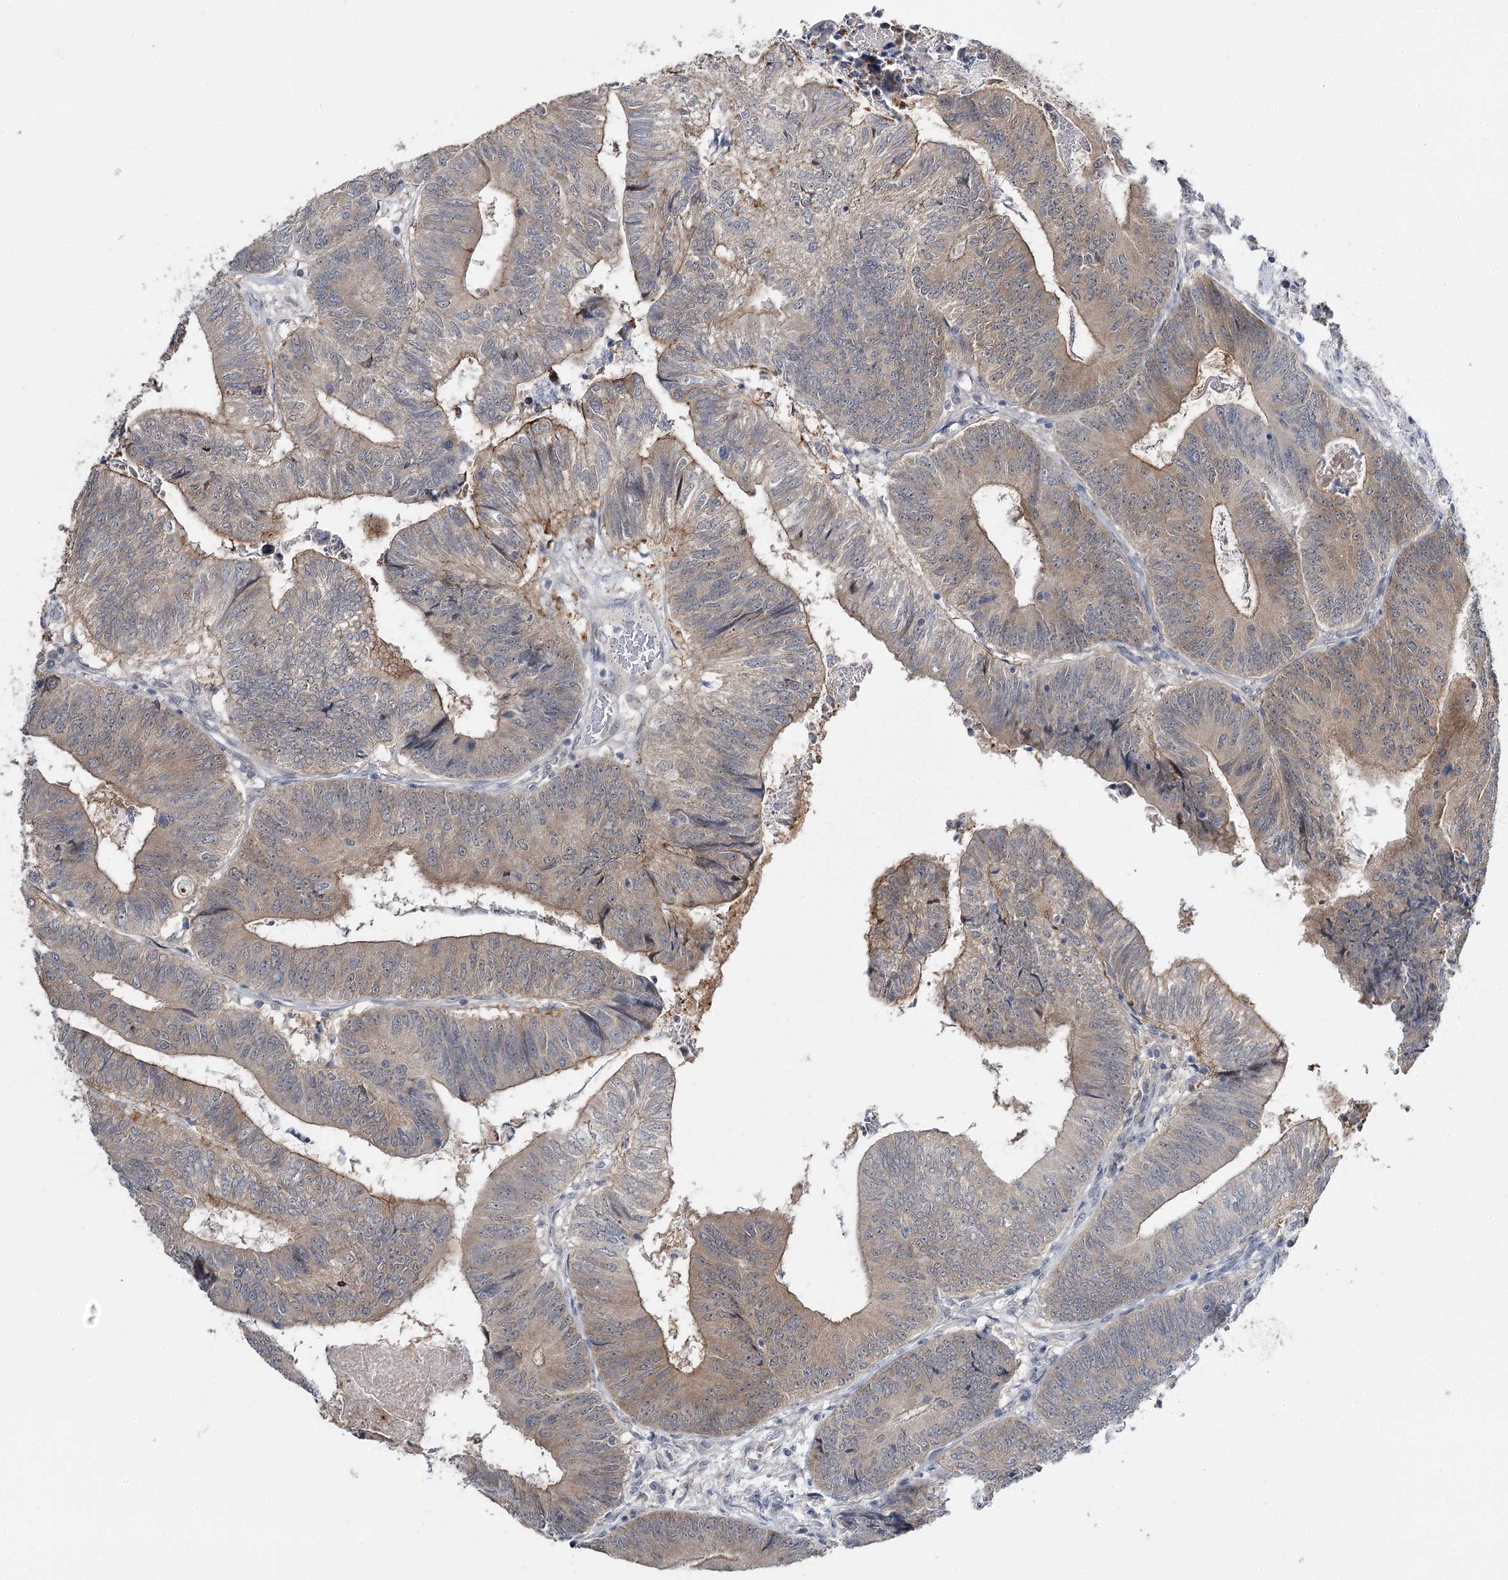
{"staining": {"intensity": "moderate", "quantity": "25%-75%", "location": "cytoplasmic/membranous"}, "tissue": "colorectal cancer", "cell_type": "Tumor cells", "image_type": "cancer", "snomed": [{"axis": "morphology", "description": "Adenocarcinoma, NOS"}, {"axis": "topography", "description": "Colon"}], "caption": "Brown immunohistochemical staining in colorectal cancer (adenocarcinoma) exhibits moderate cytoplasmic/membranous positivity in about 25%-75% of tumor cells.", "gene": "PHYHIPL", "patient": {"sex": "female", "age": 67}}